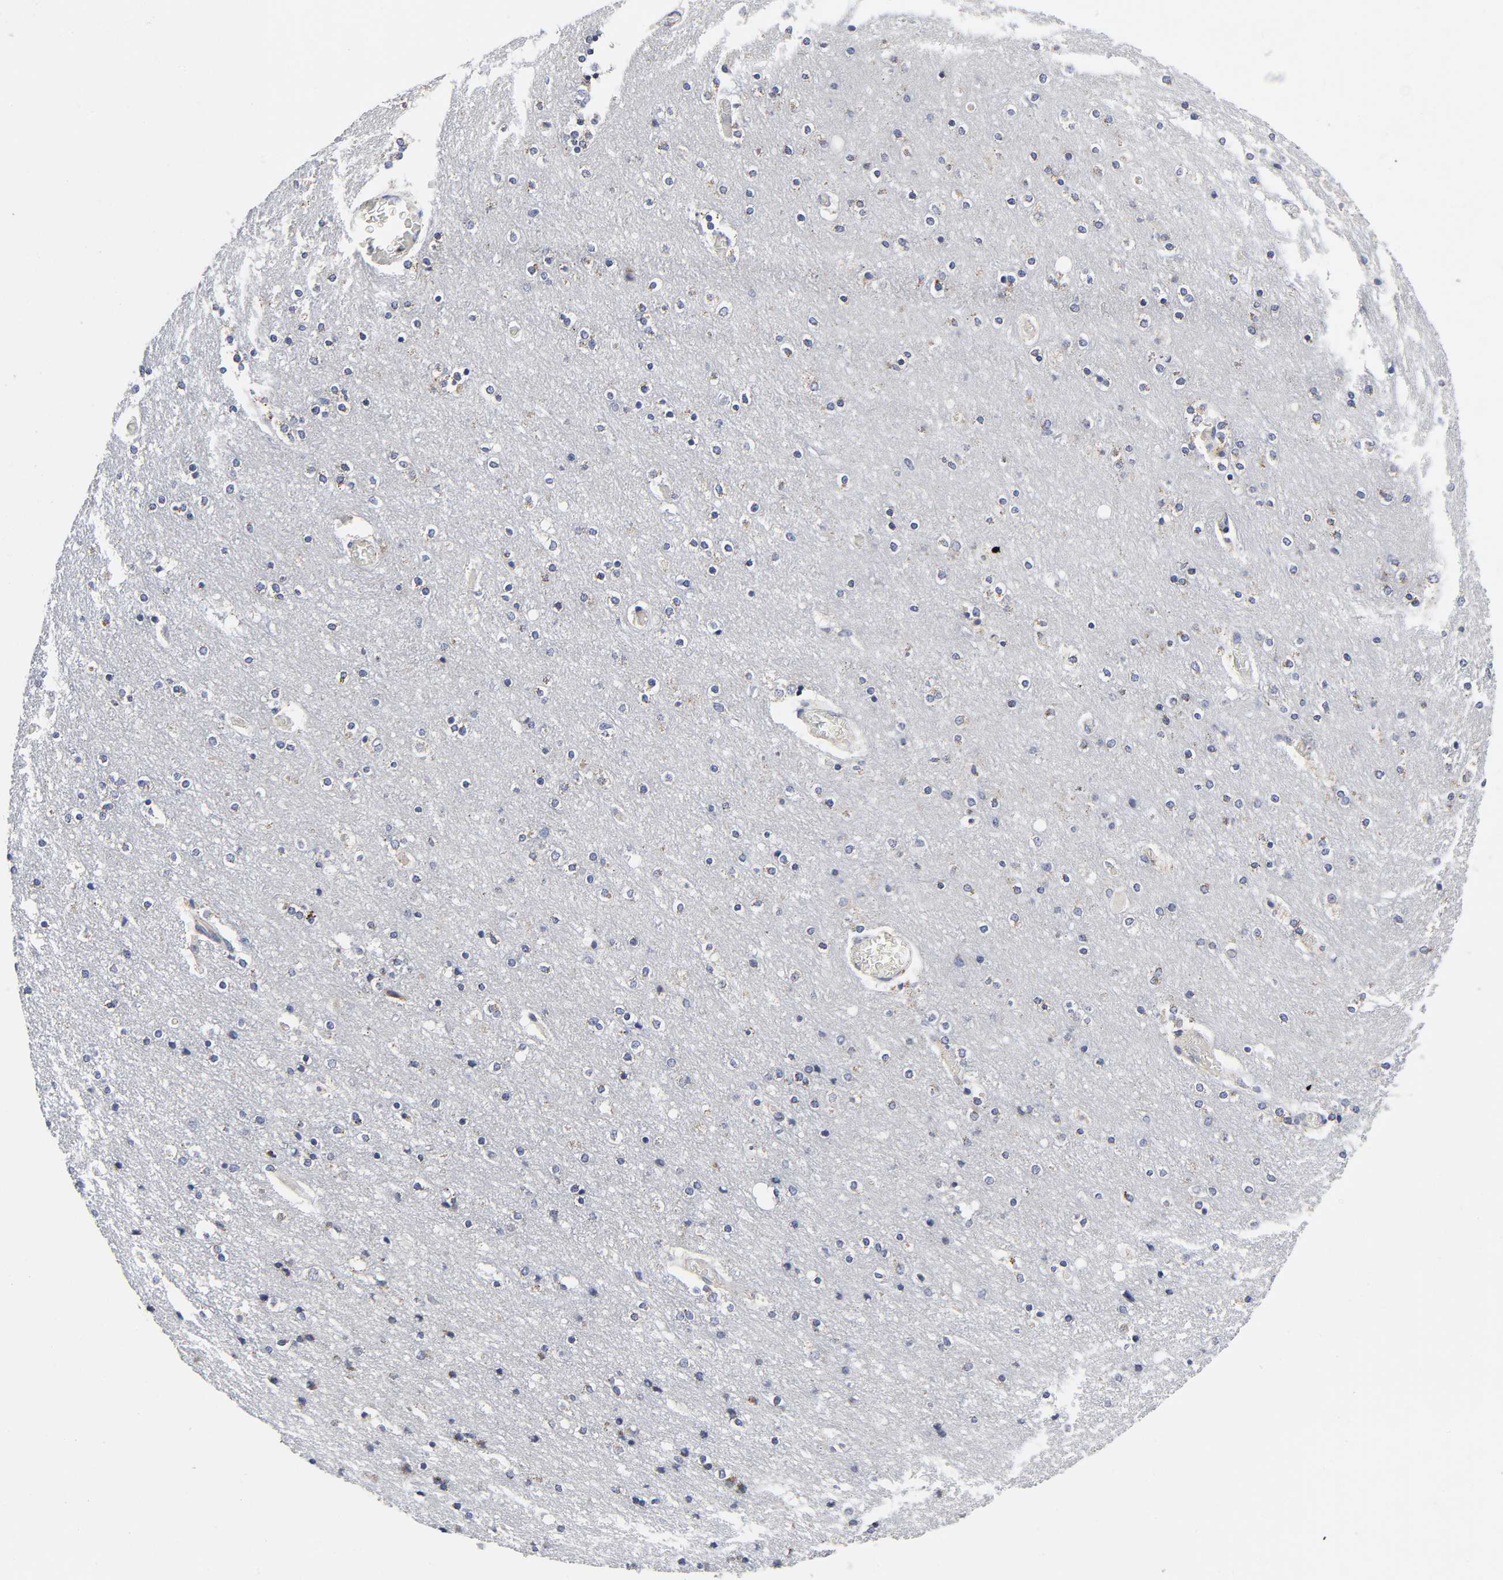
{"staining": {"intensity": "negative", "quantity": "none", "location": "none"}, "tissue": "cerebral cortex", "cell_type": "Endothelial cells", "image_type": "normal", "snomed": [{"axis": "morphology", "description": "Normal tissue, NOS"}, {"axis": "topography", "description": "Cerebral cortex"}], "caption": "Immunohistochemistry image of normal cerebral cortex: cerebral cortex stained with DAB (3,3'-diaminobenzidine) reveals no significant protein expression in endothelial cells.", "gene": "AOPEP", "patient": {"sex": "female", "age": 54}}